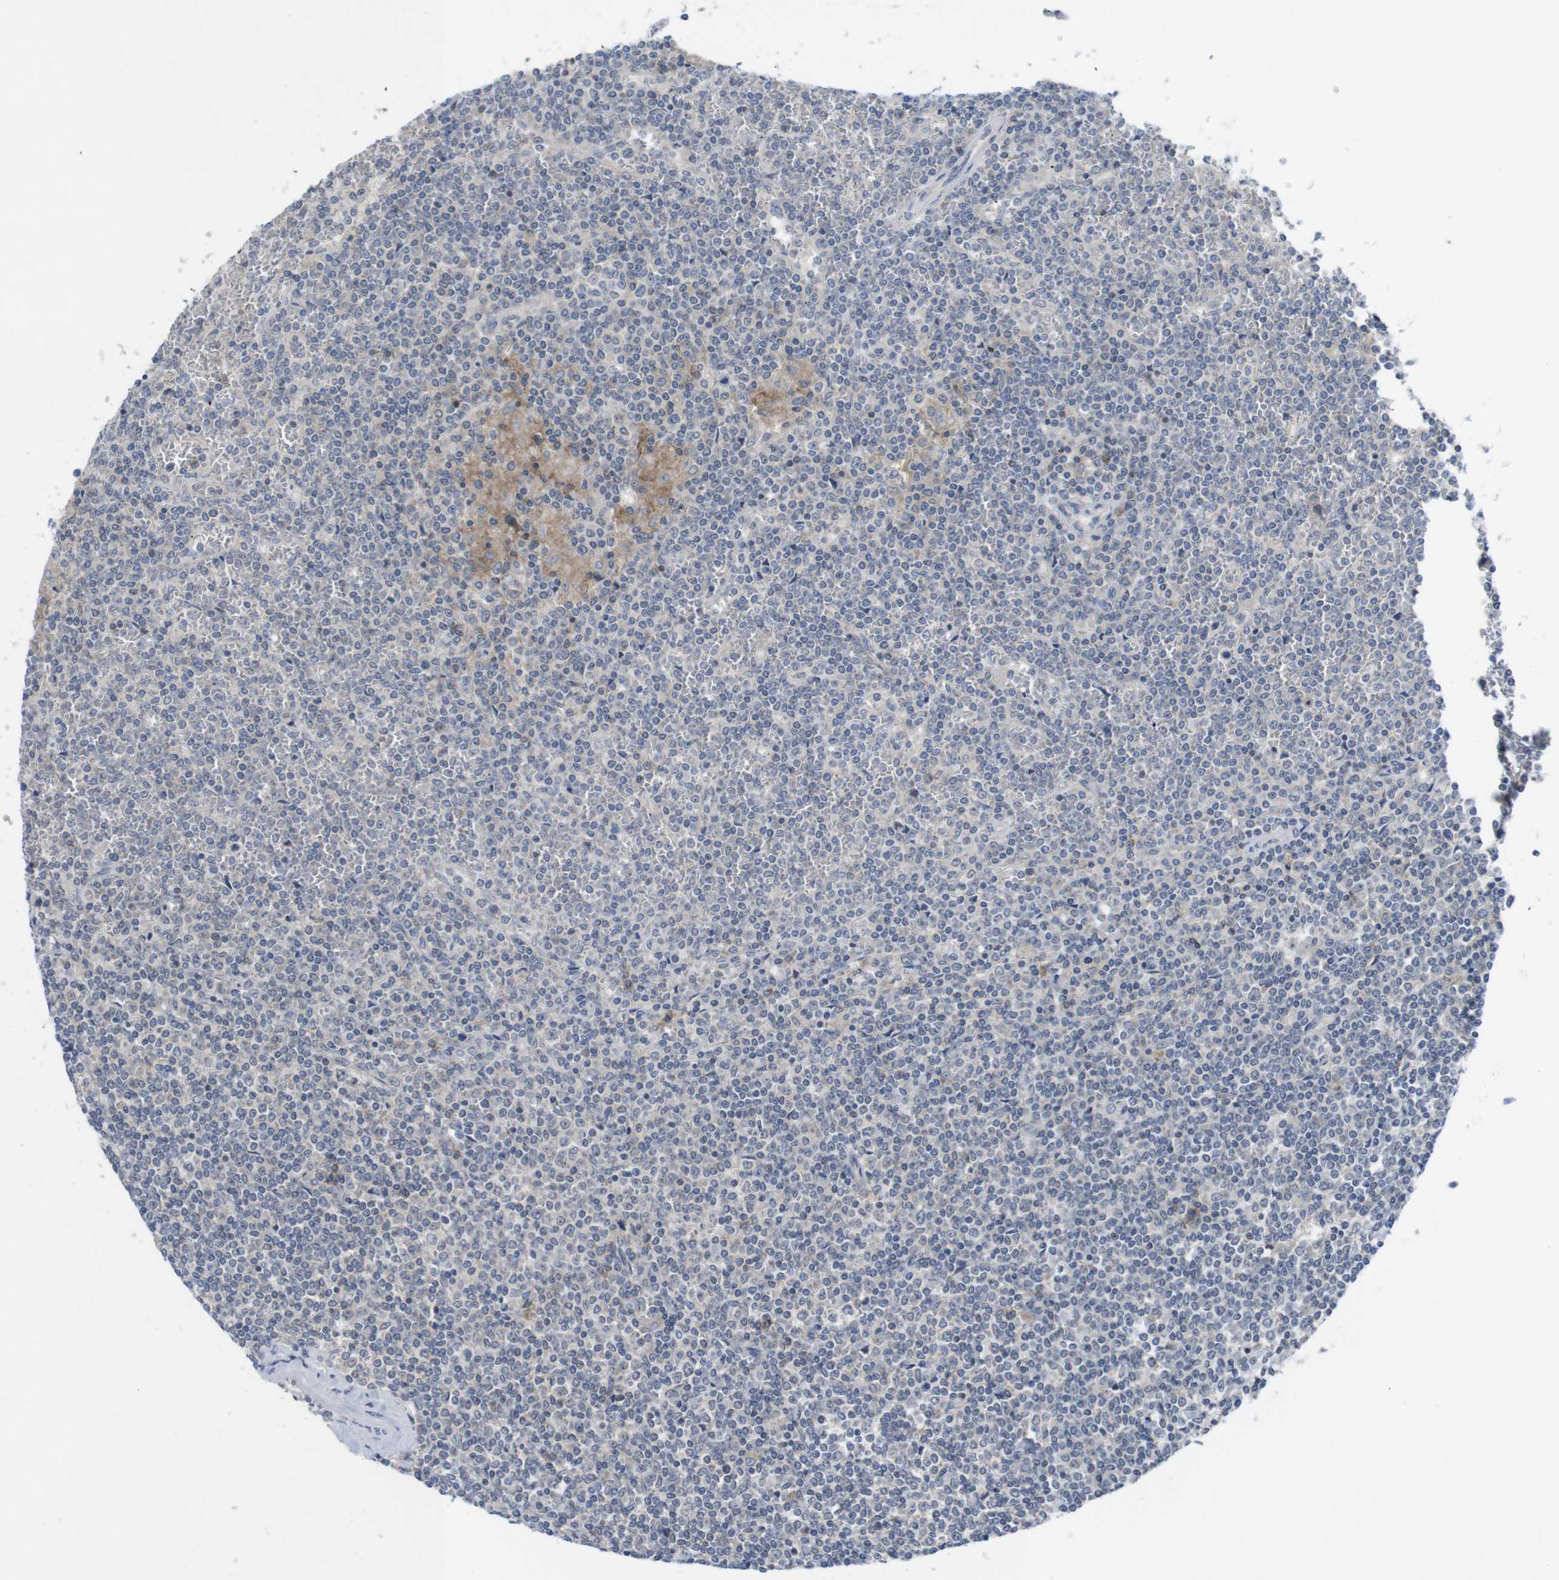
{"staining": {"intensity": "negative", "quantity": "none", "location": "none"}, "tissue": "lymphoma", "cell_type": "Tumor cells", "image_type": "cancer", "snomed": [{"axis": "morphology", "description": "Malignant lymphoma, non-Hodgkin's type, Low grade"}, {"axis": "topography", "description": "Spleen"}], "caption": "Tumor cells show no significant expression in malignant lymphoma, non-Hodgkin's type (low-grade).", "gene": "SLAMF7", "patient": {"sex": "female", "age": 19}}